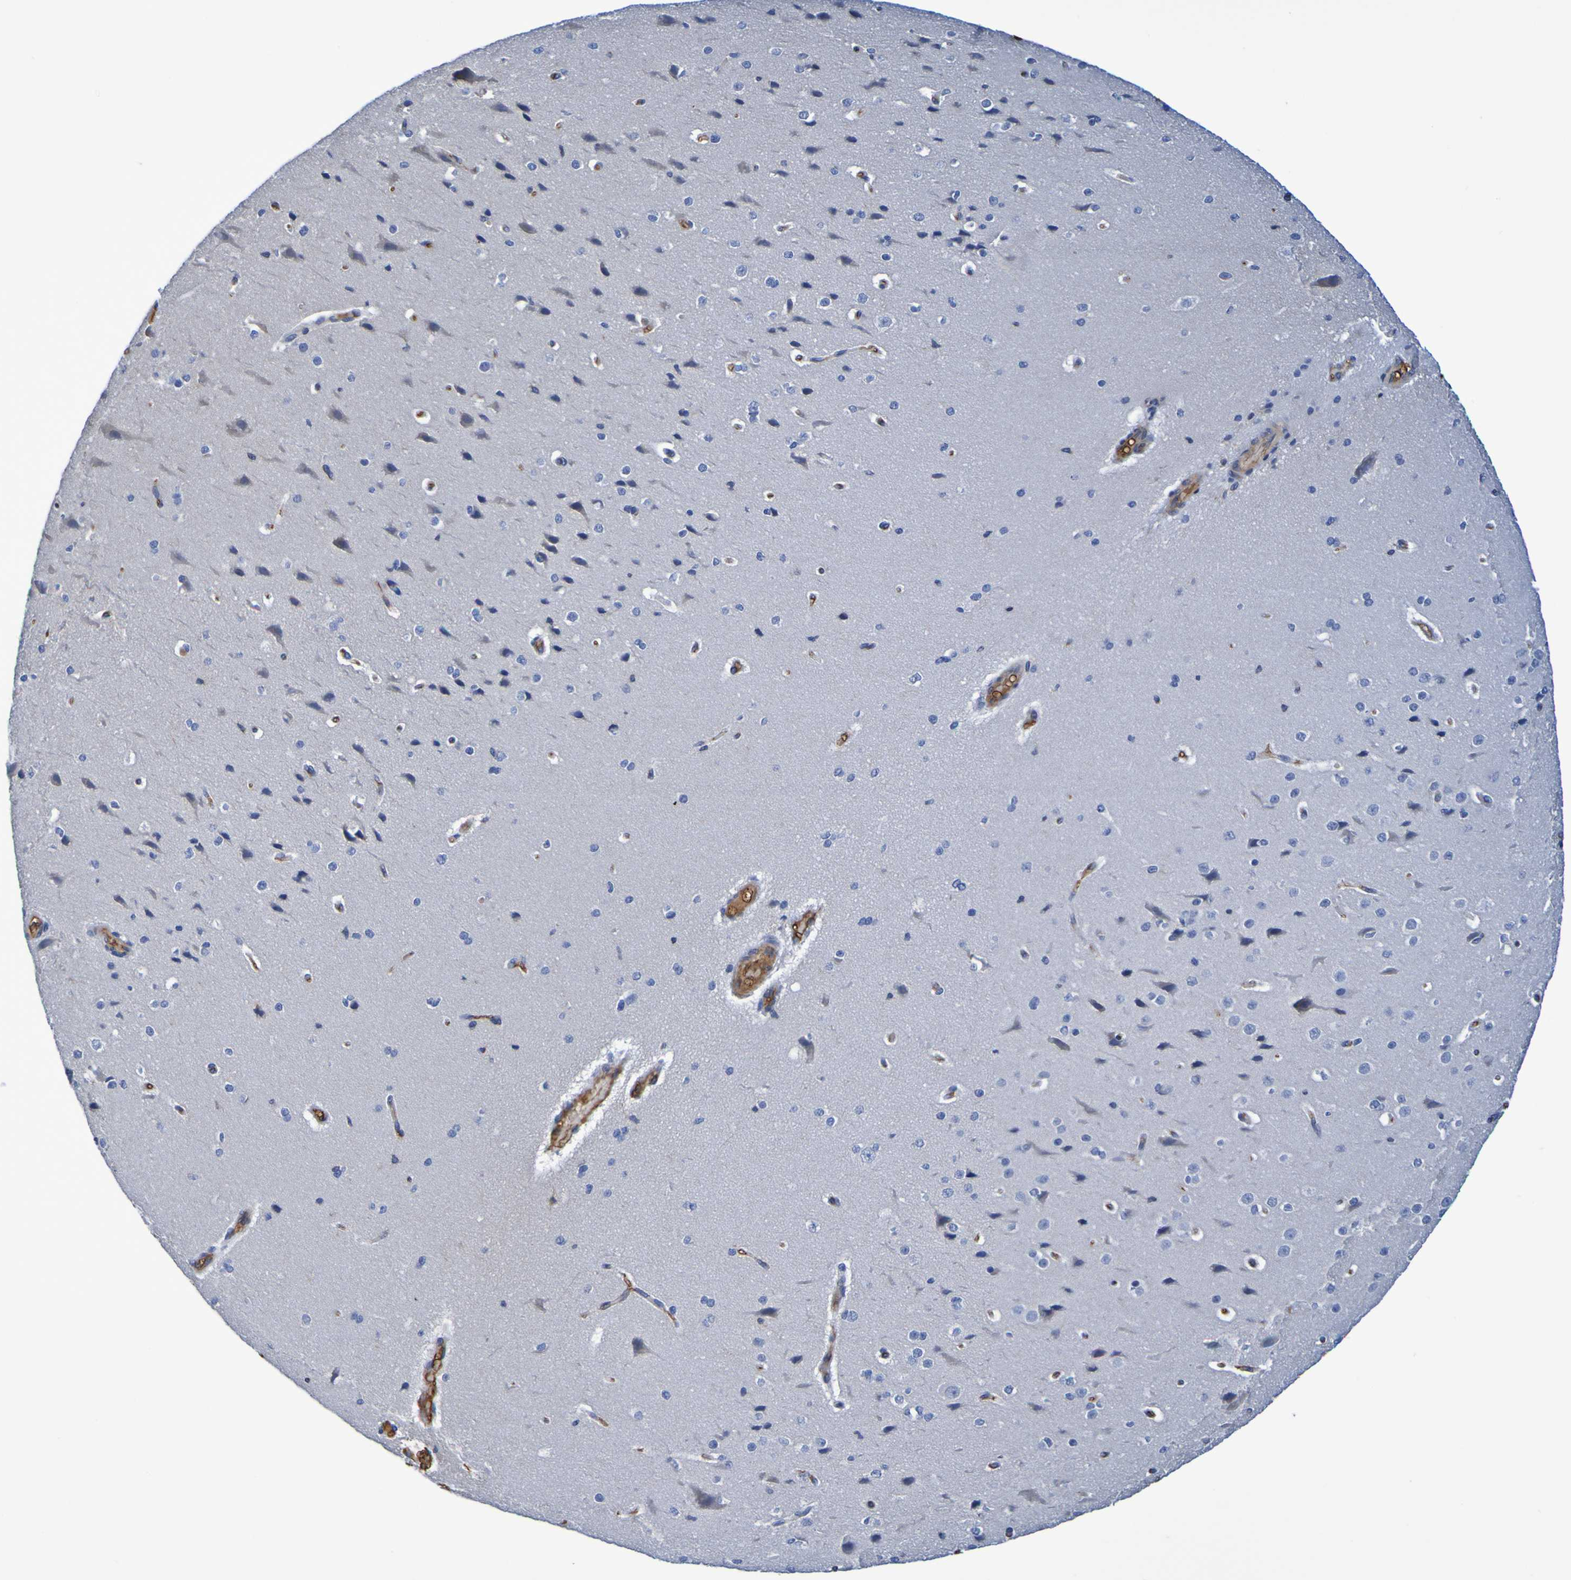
{"staining": {"intensity": "moderate", "quantity": ">75%", "location": "cytoplasmic/membranous"}, "tissue": "cerebral cortex", "cell_type": "Endothelial cells", "image_type": "normal", "snomed": [{"axis": "morphology", "description": "Normal tissue, NOS"}, {"axis": "morphology", "description": "Developmental malformation"}, {"axis": "topography", "description": "Cerebral cortex"}], "caption": "Endothelial cells exhibit medium levels of moderate cytoplasmic/membranous positivity in about >75% of cells in benign cerebral cortex.", "gene": "GAB3", "patient": {"sex": "female", "age": 30}}